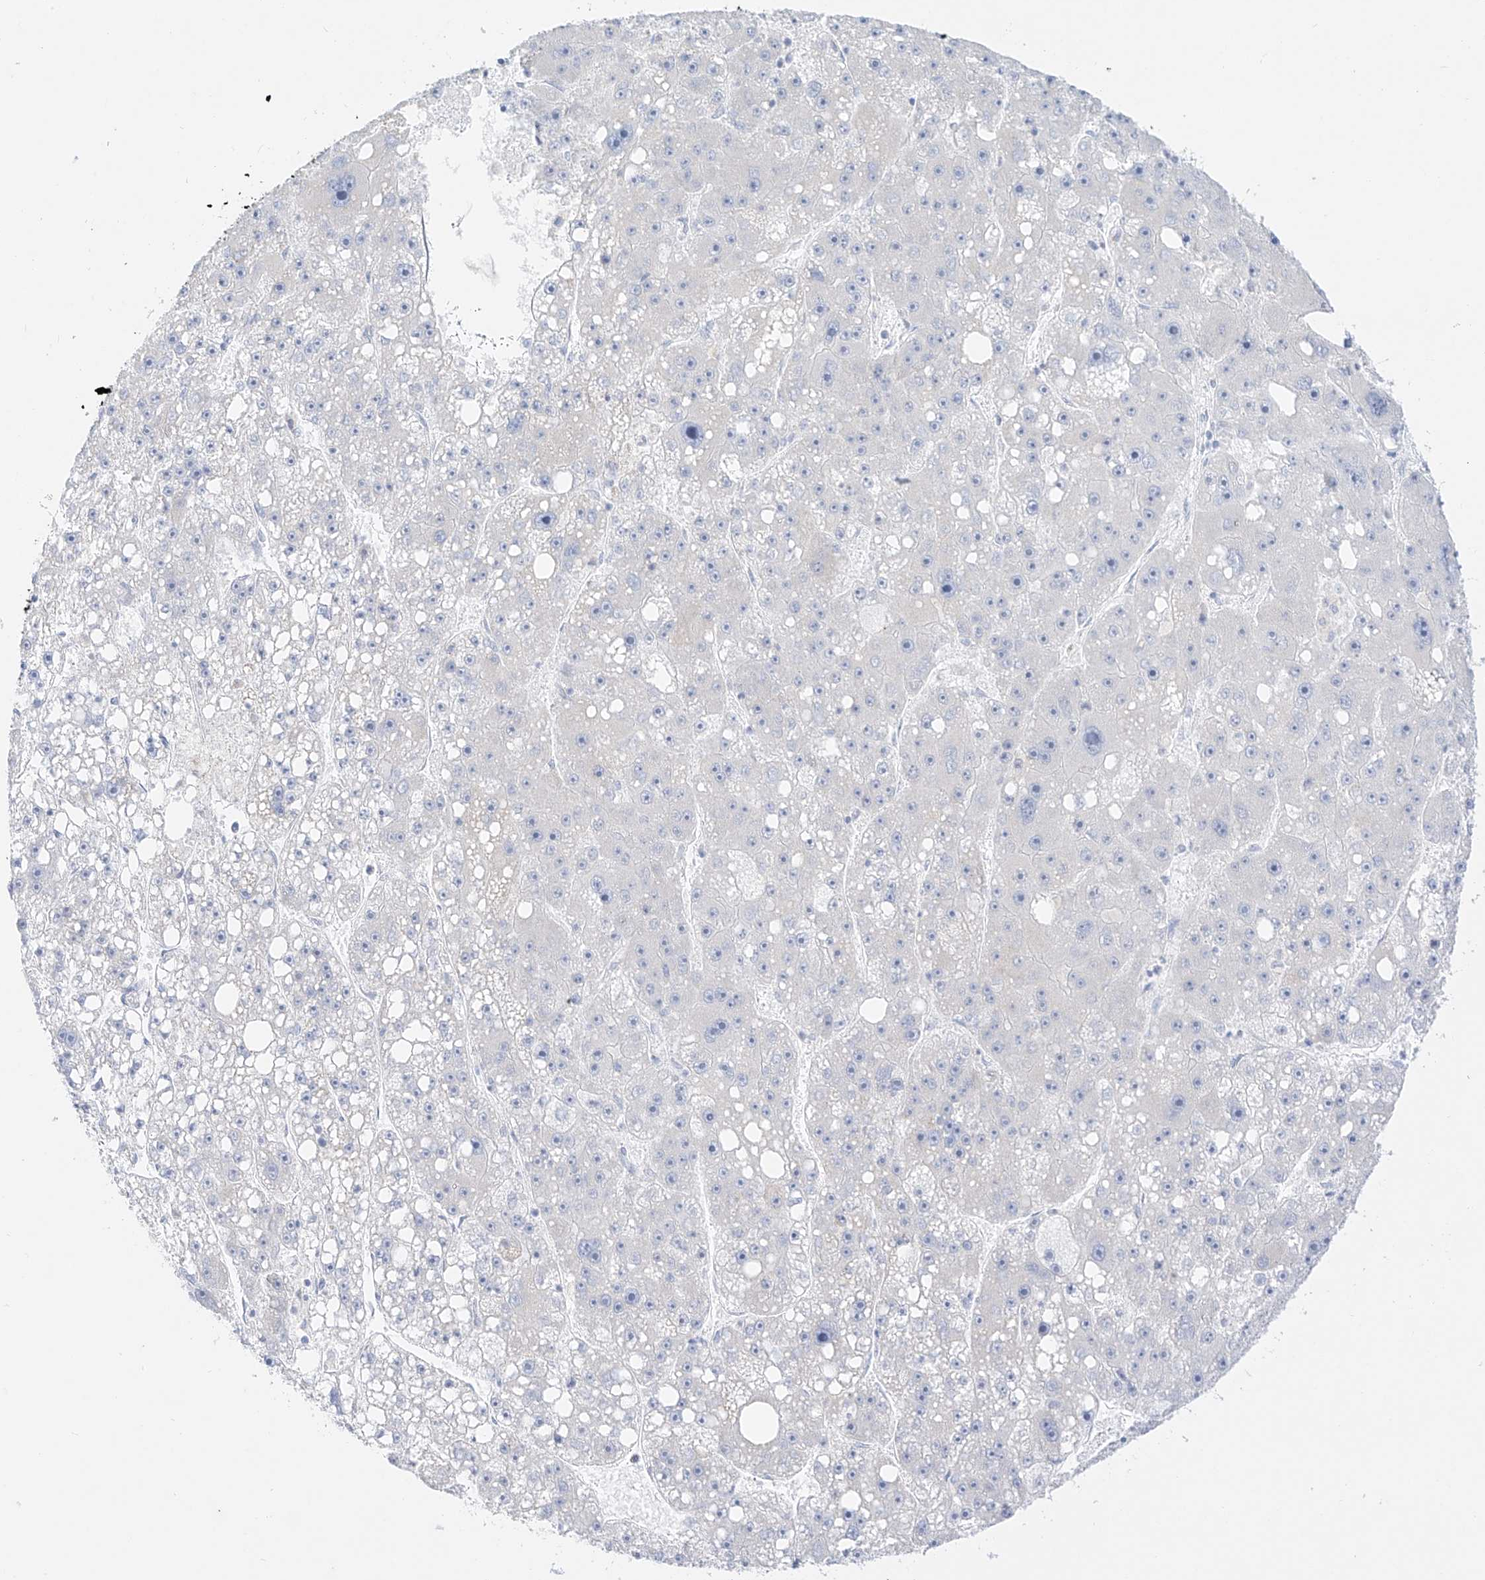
{"staining": {"intensity": "negative", "quantity": "none", "location": "none"}, "tissue": "liver cancer", "cell_type": "Tumor cells", "image_type": "cancer", "snomed": [{"axis": "morphology", "description": "Carcinoma, Hepatocellular, NOS"}, {"axis": "topography", "description": "Liver"}], "caption": "The photomicrograph reveals no significant expression in tumor cells of liver cancer.", "gene": "ST3GAL5", "patient": {"sex": "female", "age": 61}}